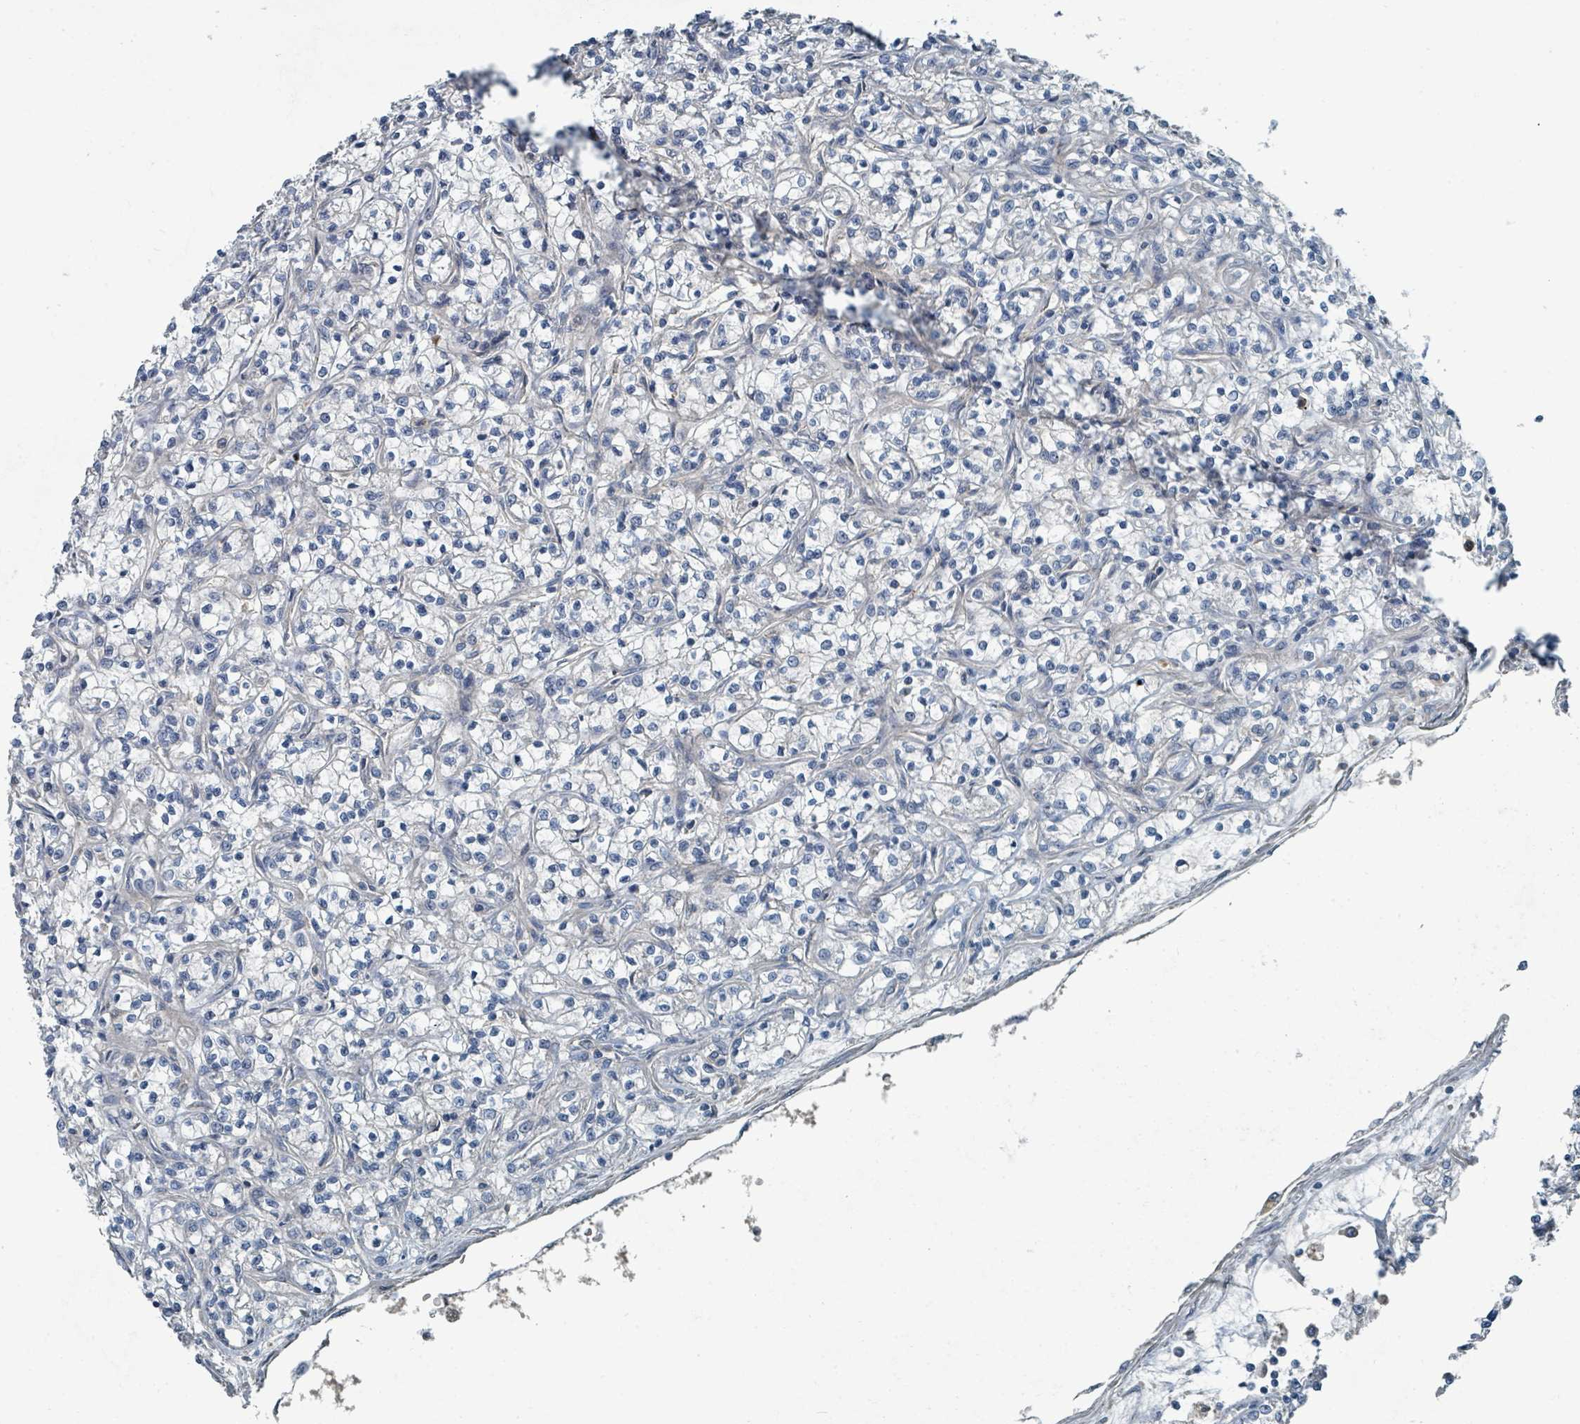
{"staining": {"intensity": "negative", "quantity": "none", "location": "none"}, "tissue": "renal cancer", "cell_type": "Tumor cells", "image_type": "cancer", "snomed": [{"axis": "morphology", "description": "Adenocarcinoma, NOS"}, {"axis": "topography", "description": "Kidney"}], "caption": "A high-resolution micrograph shows immunohistochemistry staining of renal cancer (adenocarcinoma), which shows no significant staining in tumor cells. (DAB (3,3'-diaminobenzidine) immunohistochemistry (IHC) visualized using brightfield microscopy, high magnification).", "gene": "SLC44A5", "patient": {"sex": "female", "age": 59}}